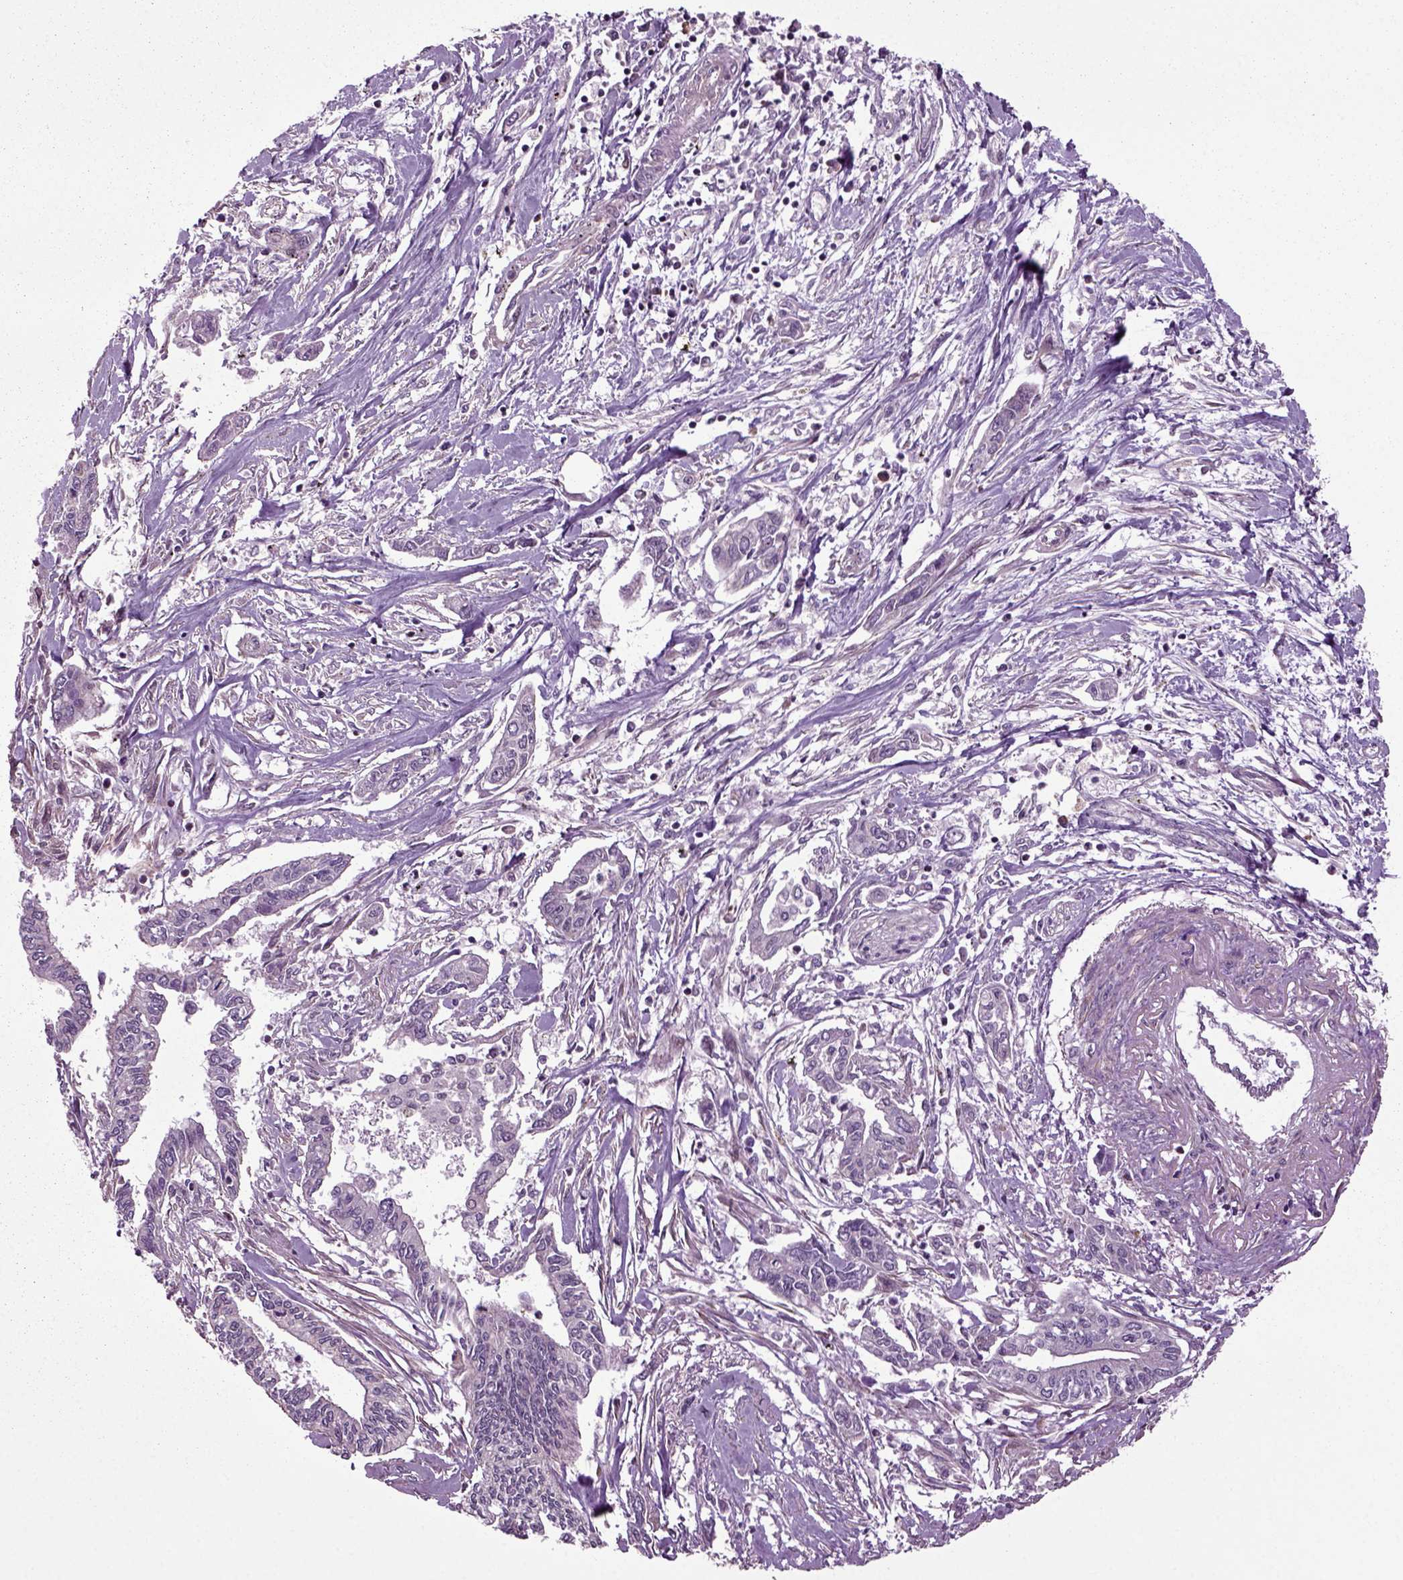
{"staining": {"intensity": "negative", "quantity": "none", "location": "none"}, "tissue": "pancreatic cancer", "cell_type": "Tumor cells", "image_type": "cancer", "snomed": [{"axis": "morphology", "description": "Adenocarcinoma, NOS"}, {"axis": "topography", "description": "Pancreas"}], "caption": "Tumor cells show no significant staining in adenocarcinoma (pancreatic).", "gene": "HAGHL", "patient": {"sex": "male", "age": 60}}